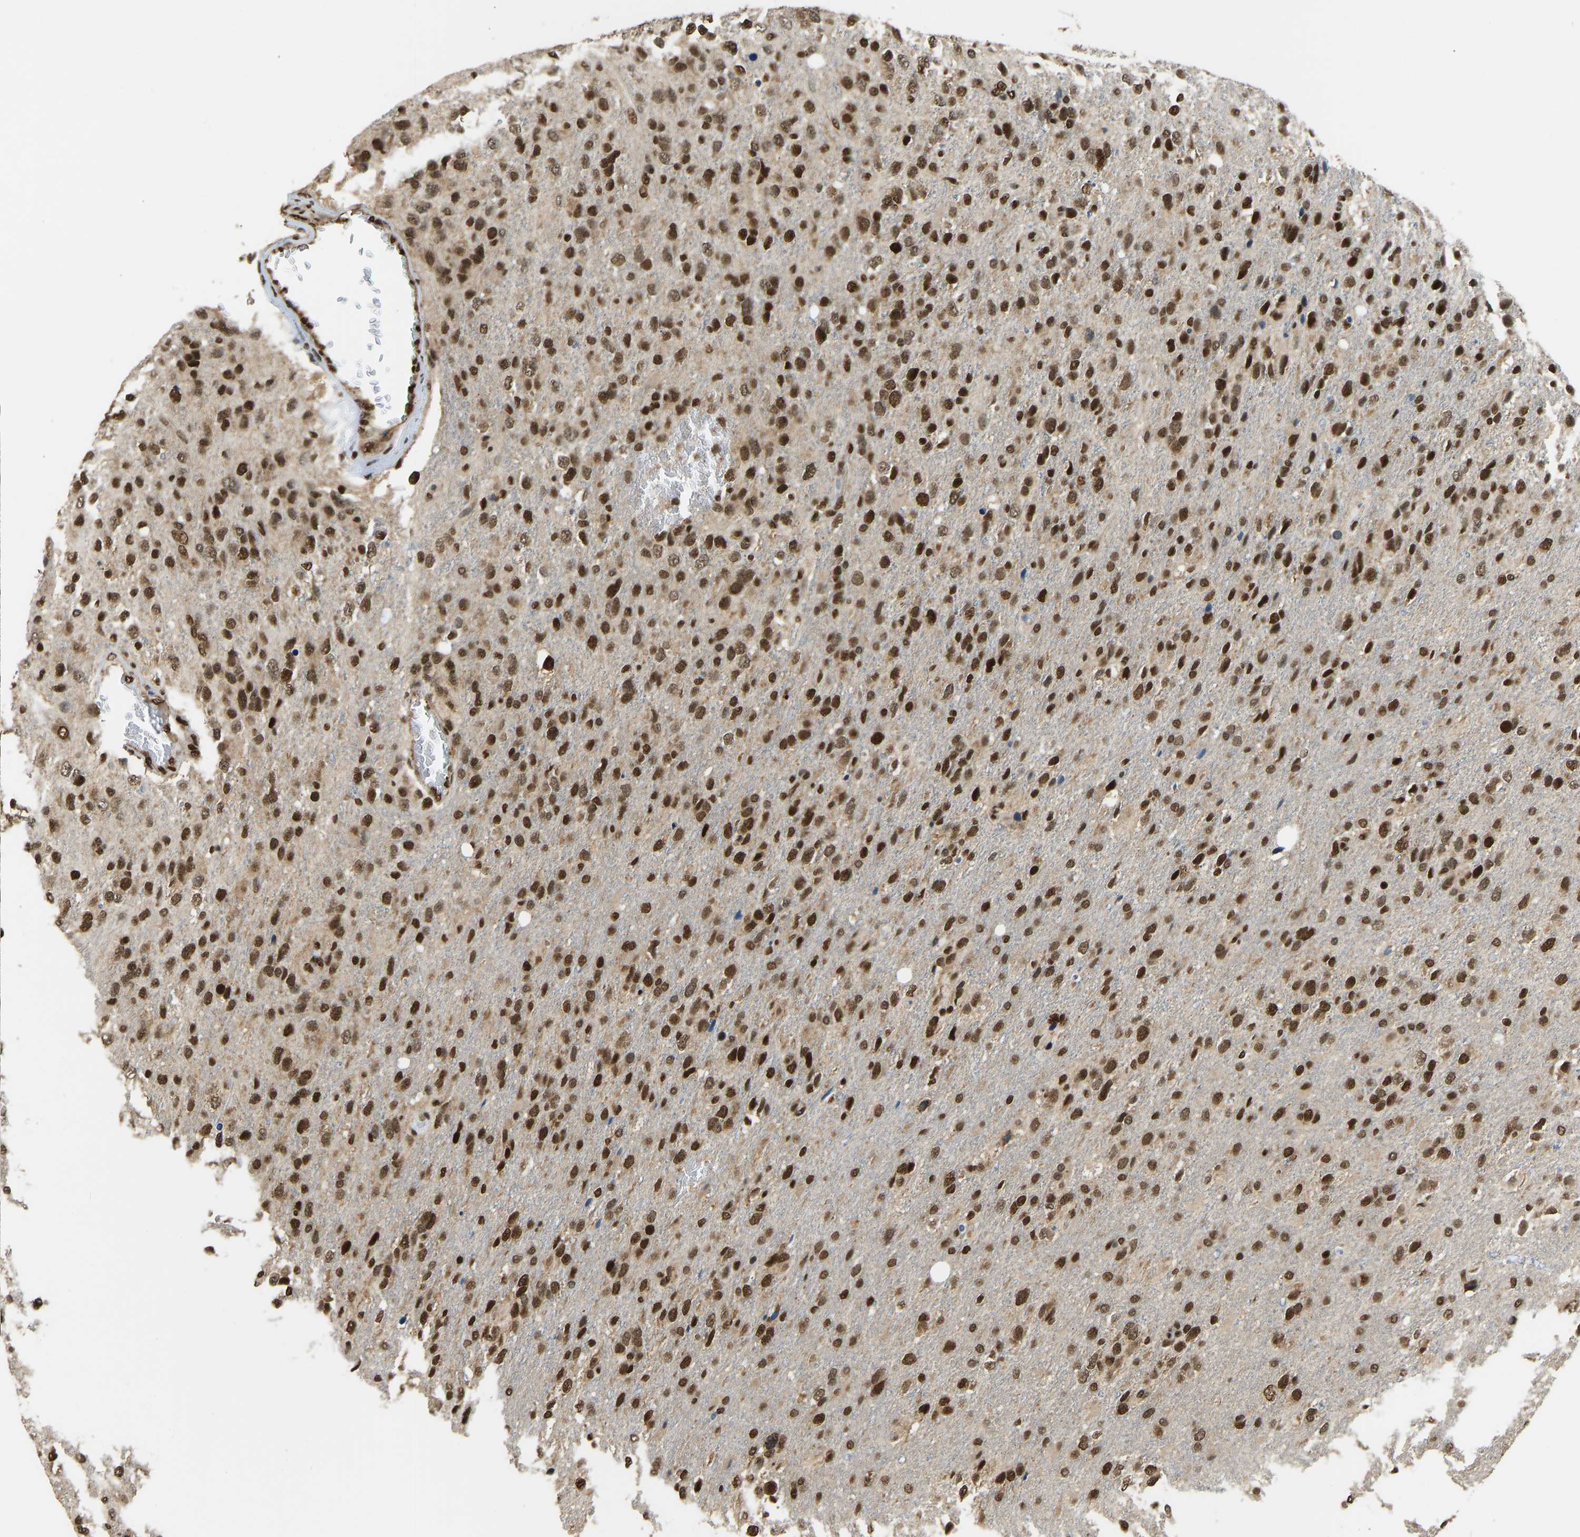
{"staining": {"intensity": "strong", "quantity": ">75%", "location": "nuclear"}, "tissue": "glioma", "cell_type": "Tumor cells", "image_type": "cancer", "snomed": [{"axis": "morphology", "description": "Glioma, malignant, High grade"}, {"axis": "topography", "description": "Brain"}], "caption": "Immunohistochemistry of malignant glioma (high-grade) demonstrates high levels of strong nuclear expression in approximately >75% of tumor cells.", "gene": "ZSCAN20", "patient": {"sex": "female", "age": 58}}